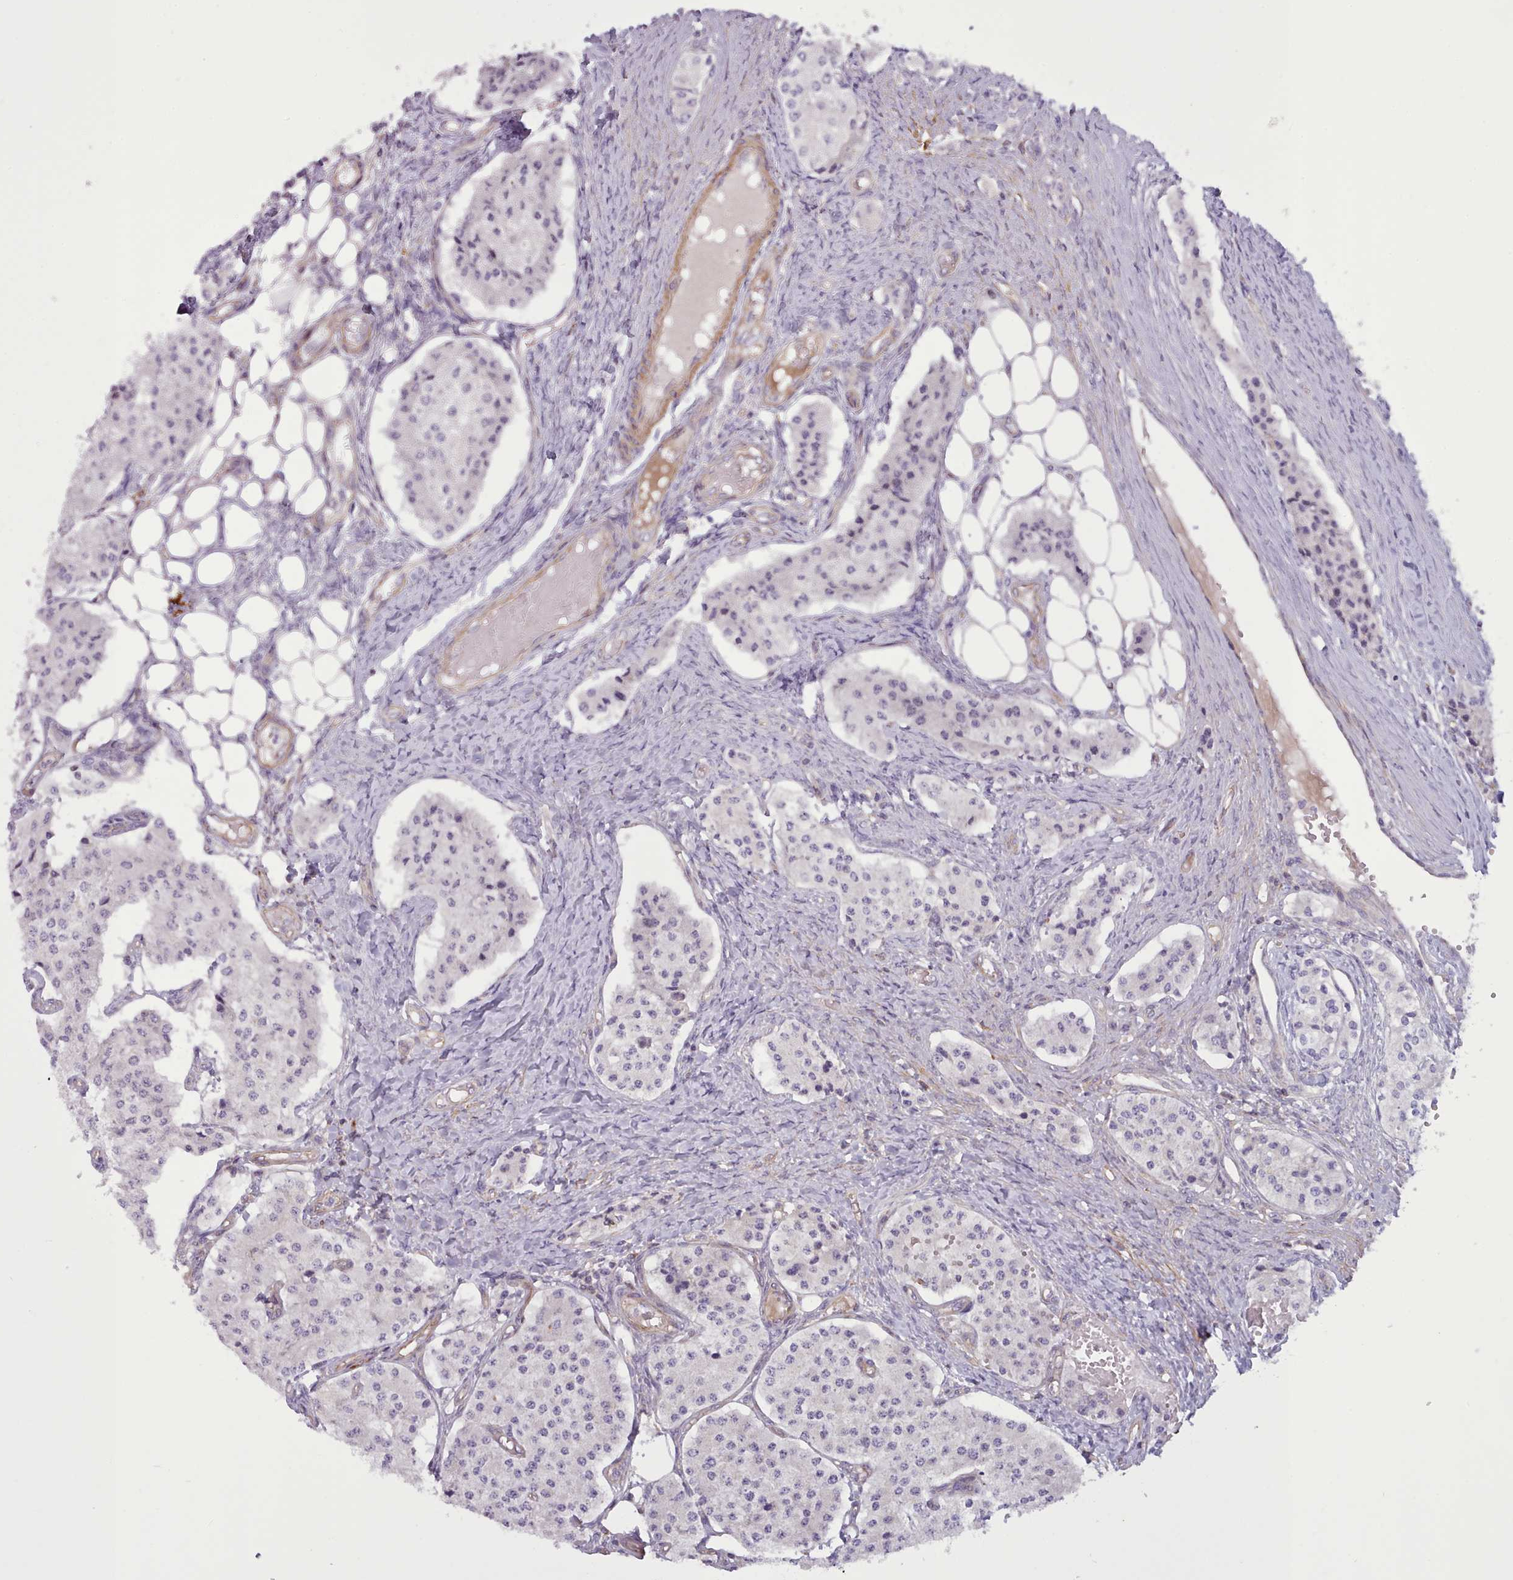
{"staining": {"intensity": "negative", "quantity": "none", "location": "none"}, "tissue": "carcinoid", "cell_type": "Tumor cells", "image_type": "cancer", "snomed": [{"axis": "morphology", "description": "Carcinoid, malignant, NOS"}, {"axis": "topography", "description": "Colon"}], "caption": "The photomicrograph reveals no significant positivity in tumor cells of carcinoid. The staining is performed using DAB (3,3'-diaminobenzidine) brown chromogen with nuclei counter-stained in using hematoxylin.", "gene": "TENT4B", "patient": {"sex": "female", "age": 52}}